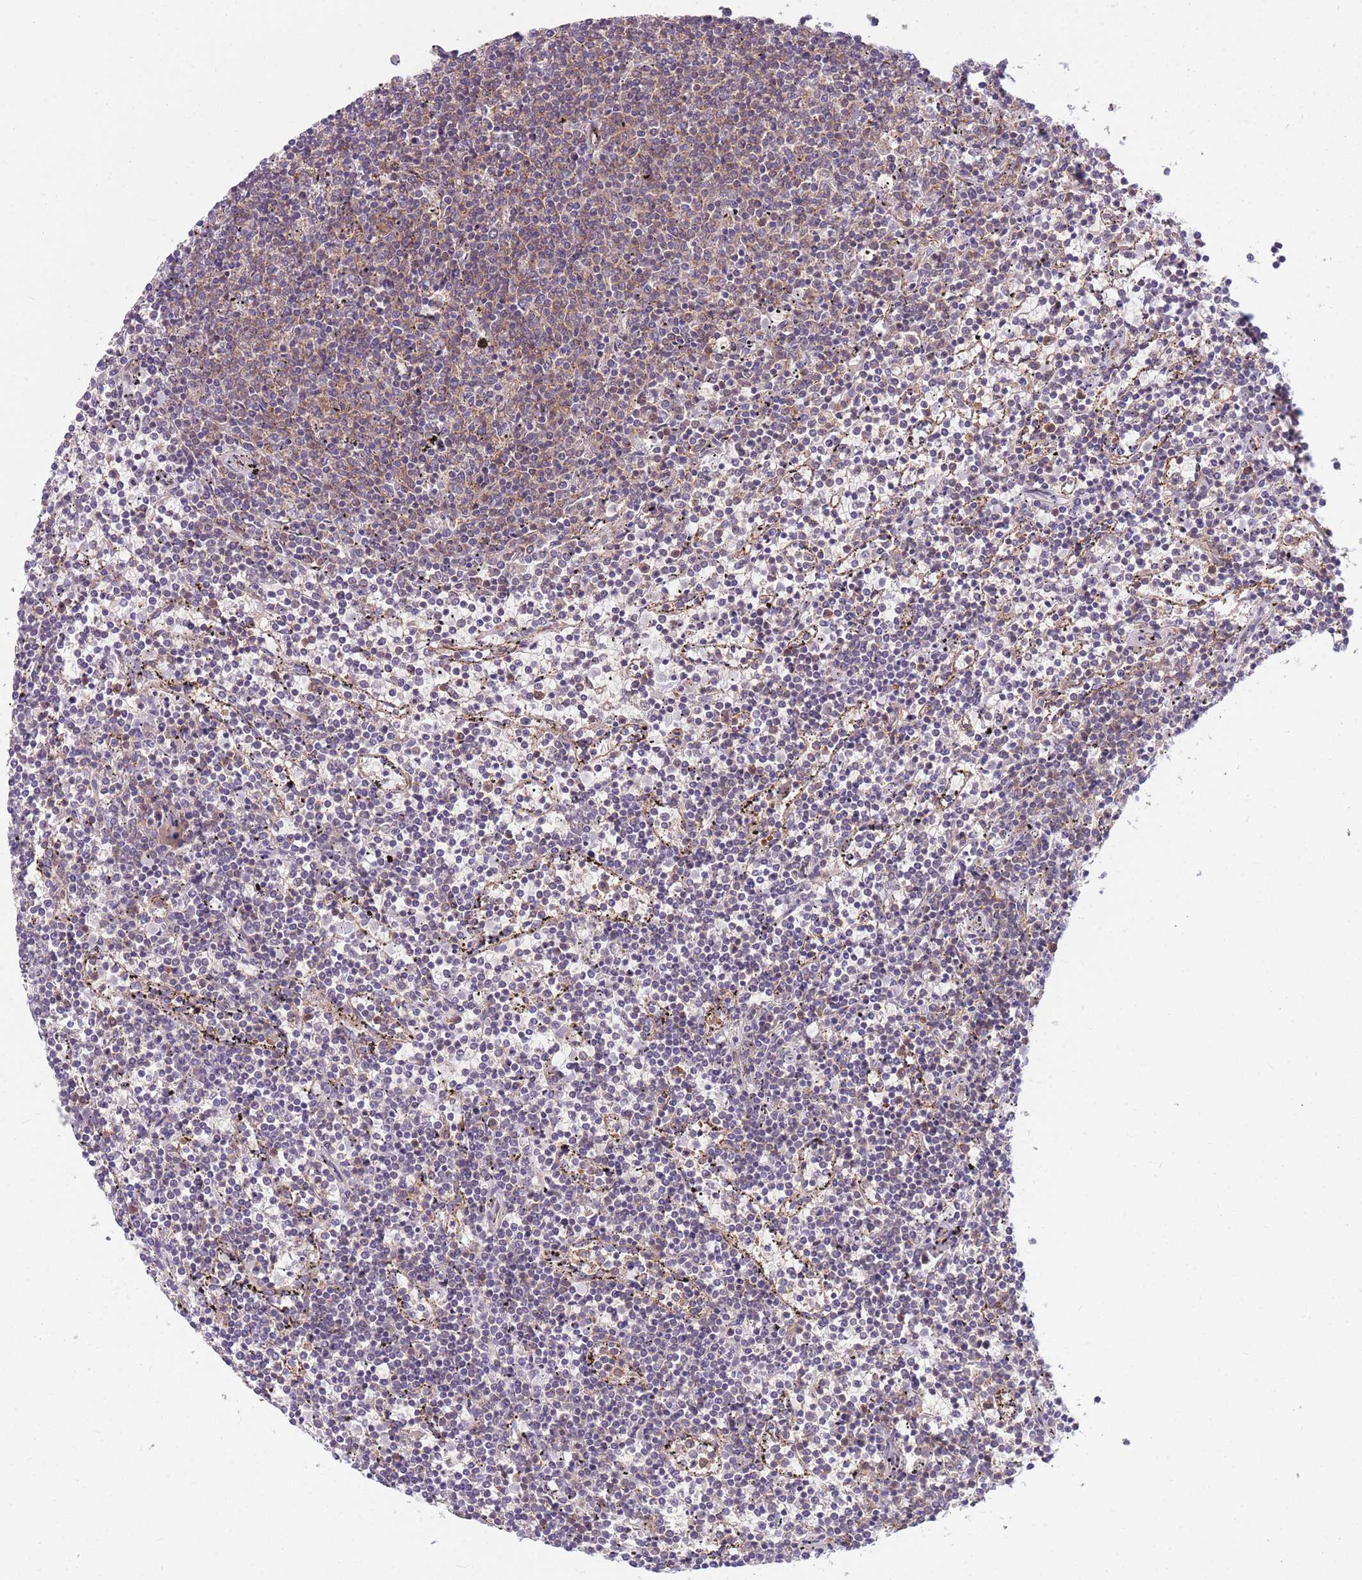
{"staining": {"intensity": "weak", "quantity": "<25%", "location": "cytoplasmic/membranous"}, "tissue": "lymphoma", "cell_type": "Tumor cells", "image_type": "cancer", "snomed": [{"axis": "morphology", "description": "Malignant lymphoma, non-Hodgkin's type, Low grade"}, {"axis": "topography", "description": "Spleen"}], "caption": "Histopathology image shows no protein positivity in tumor cells of malignant lymphoma, non-Hodgkin's type (low-grade) tissue.", "gene": "GGA1", "patient": {"sex": "female", "age": 50}}